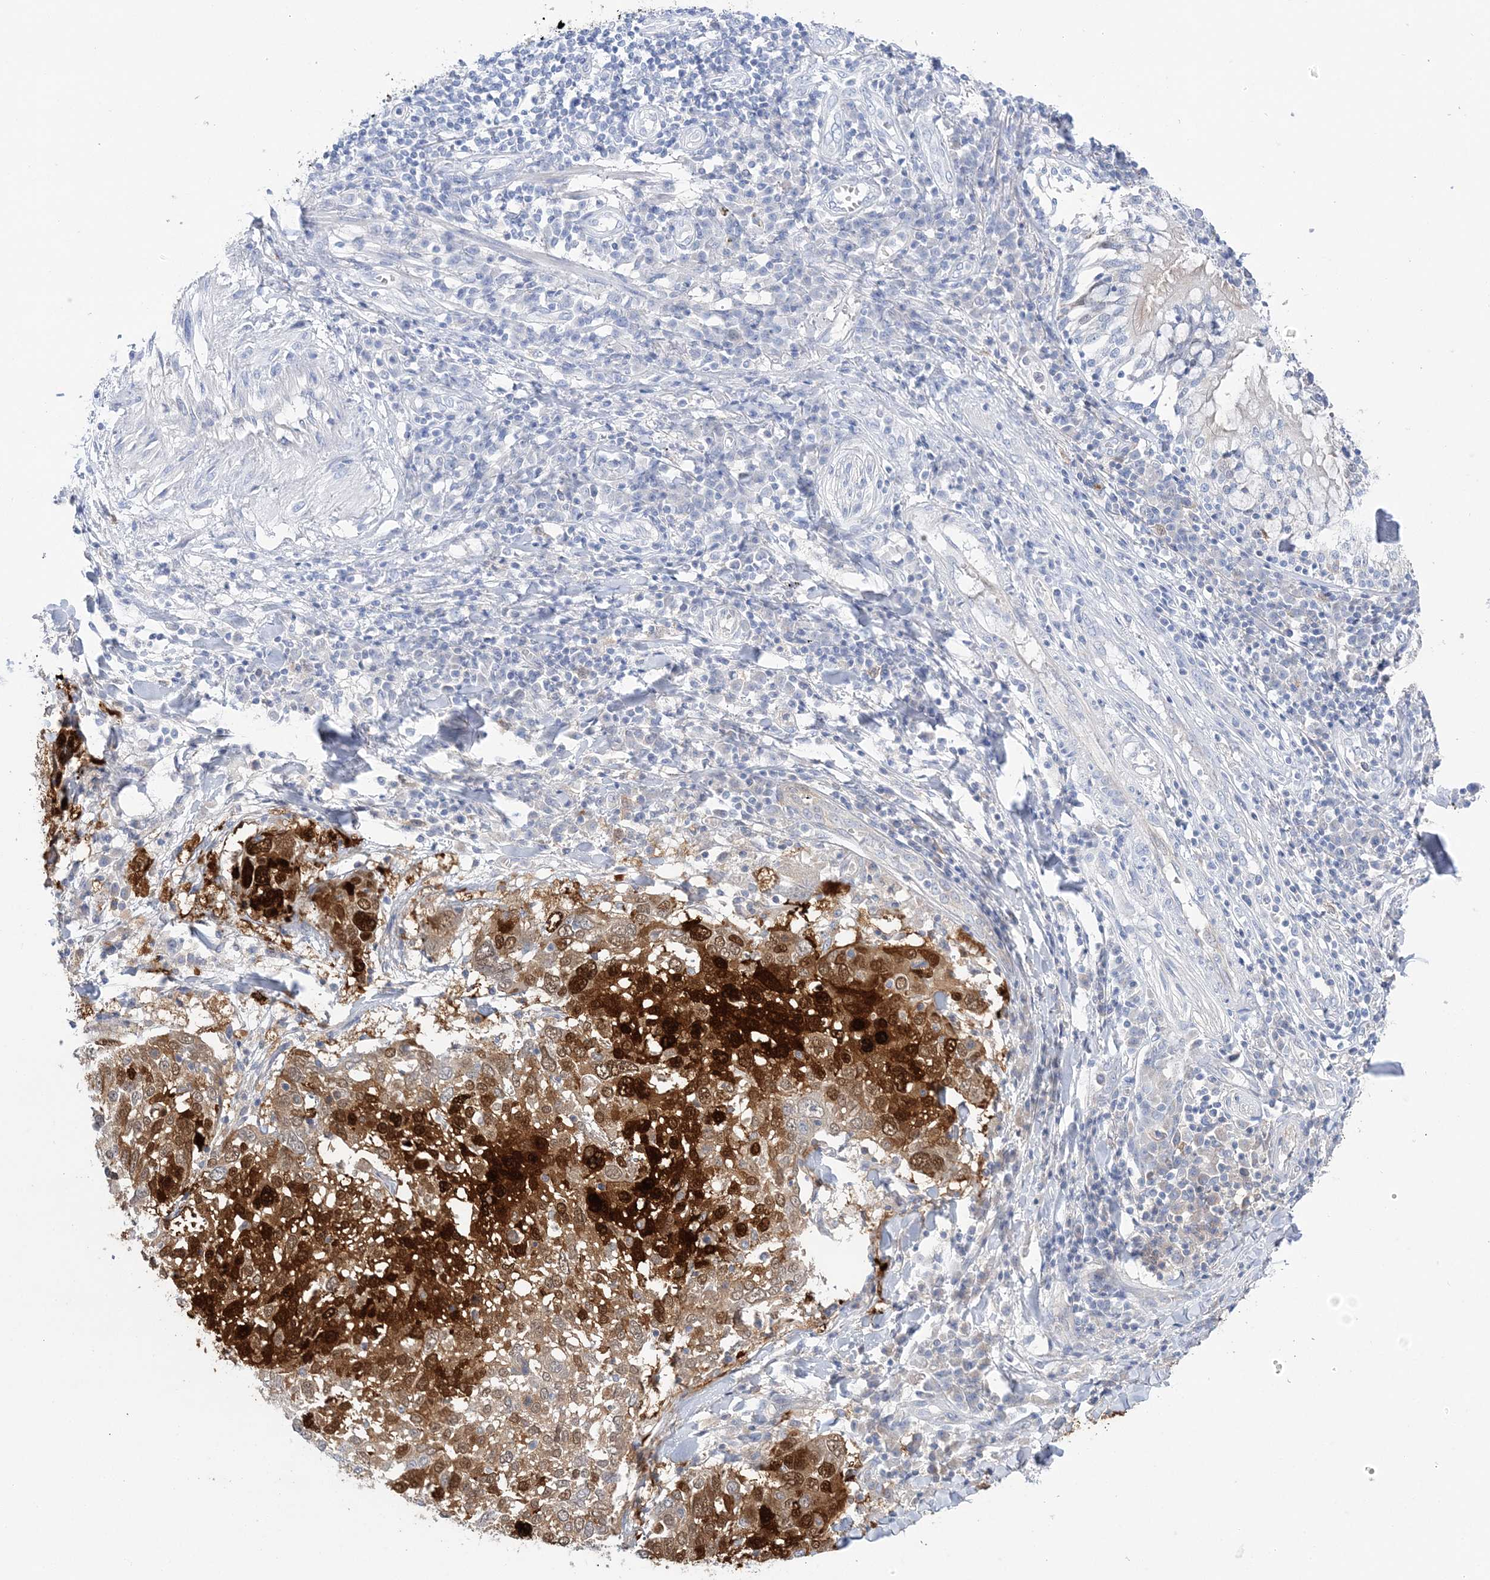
{"staining": {"intensity": "strong", "quantity": ">75%", "location": "cytoplasmic/membranous,nuclear"}, "tissue": "lung cancer", "cell_type": "Tumor cells", "image_type": "cancer", "snomed": [{"axis": "morphology", "description": "Squamous cell carcinoma, NOS"}, {"axis": "topography", "description": "Lung"}], "caption": "Immunohistochemistry (IHC) photomicrograph of lung cancer stained for a protein (brown), which reveals high levels of strong cytoplasmic/membranous and nuclear staining in about >75% of tumor cells.", "gene": "HMGCS1", "patient": {"sex": "male", "age": 65}}